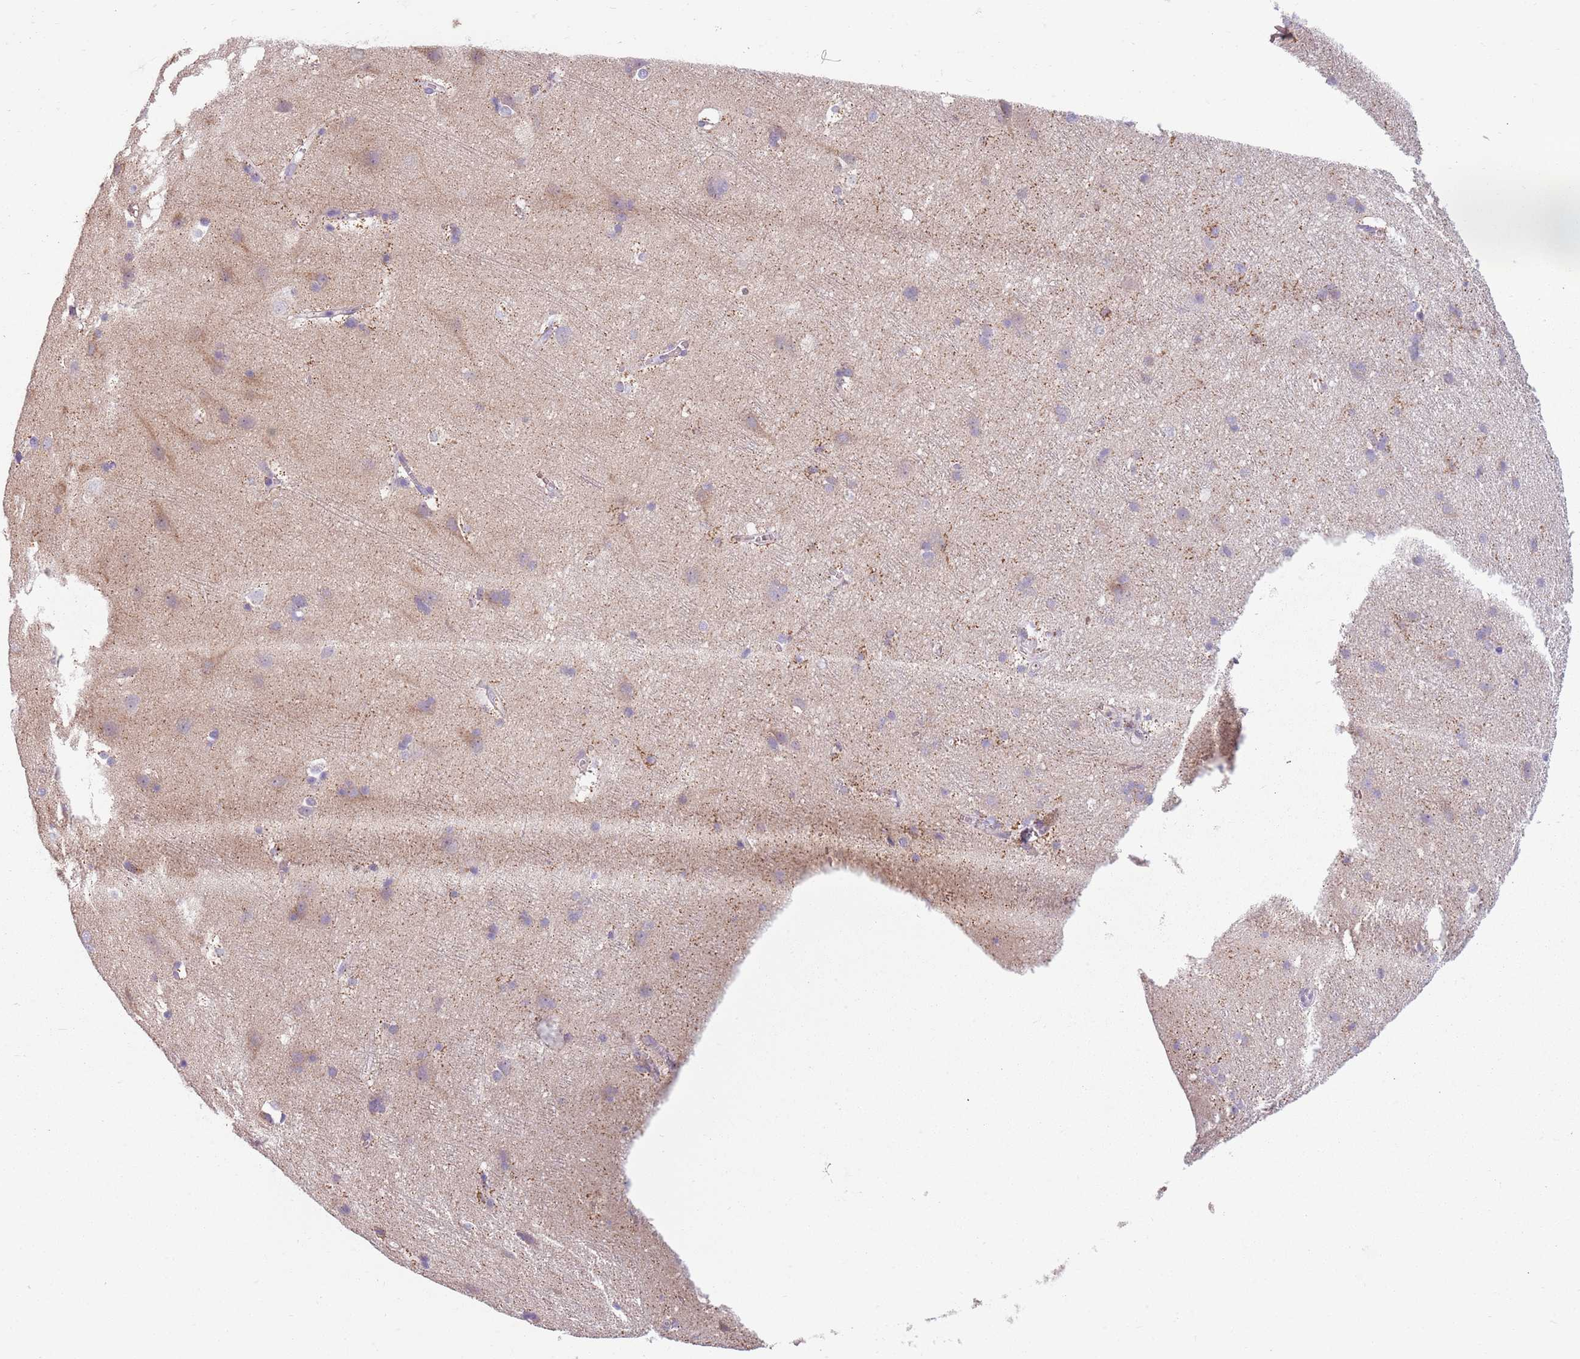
{"staining": {"intensity": "weak", "quantity": ">75%", "location": "cytoplasmic/membranous"}, "tissue": "cerebral cortex", "cell_type": "Endothelial cells", "image_type": "normal", "snomed": [{"axis": "morphology", "description": "Normal tissue, NOS"}, {"axis": "topography", "description": "Cerebral cortex"}], "caption": "Approximately >75% of endothelial cells in benign human cerebral cortex exhibit weak cytoplasmic/membranous protein staining as visualized by brown immunohistochemical staining.", "gene": "TLCD2", "patient": {"sex": "male", "age": 54}}